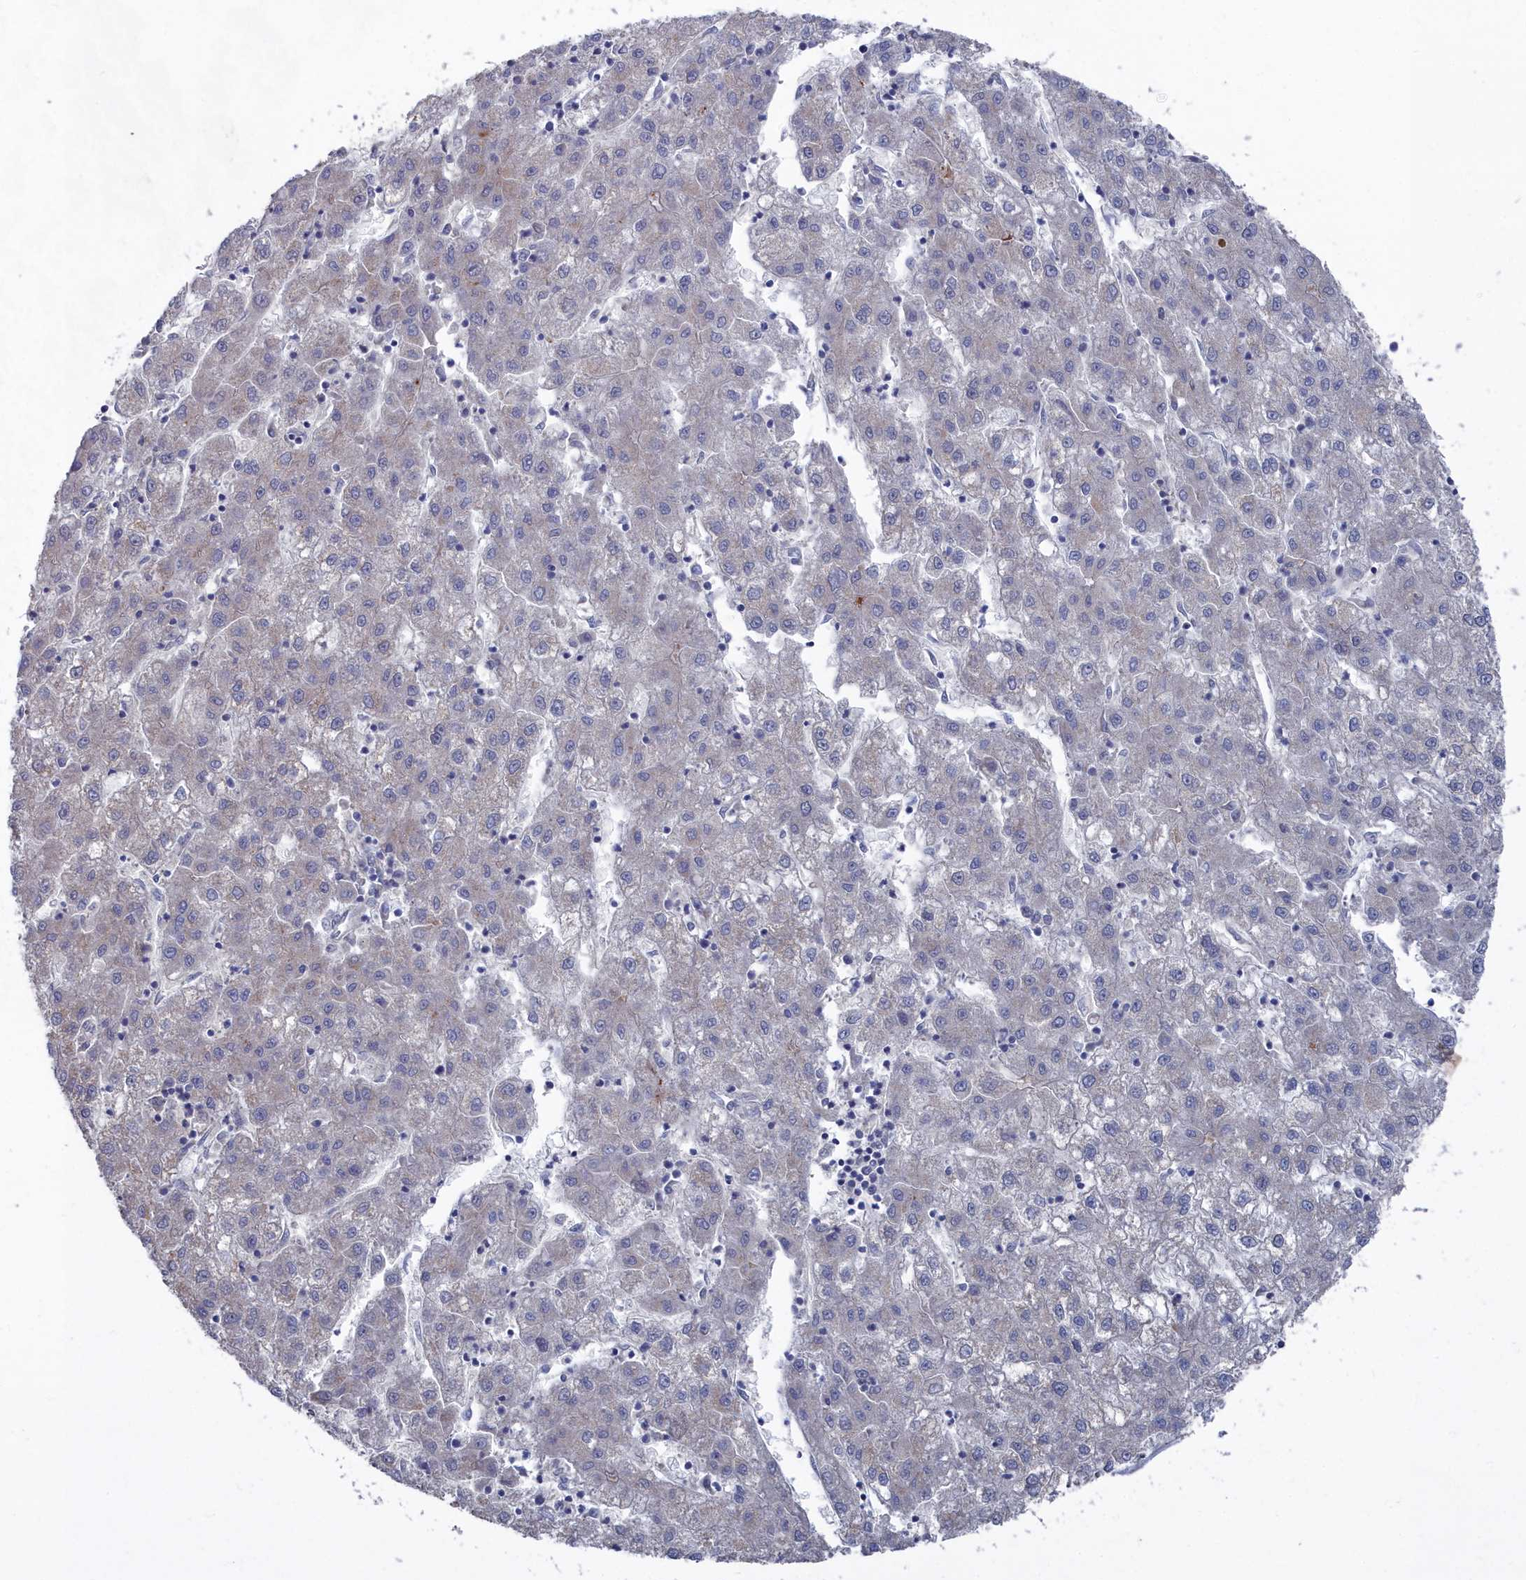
{"staining": {"intensity": "negative", "quantity": "none", "location": "none"}, "tissue": "liver cancer", "cell_type": "Tumor cells", "image_type": "cancer", "snomed": [{"axis": "morphology", "description": "Carcinoma, Hepatocellular, NOS"}, {"axis": "topography", "description": "Liver"}], "caption": "Tumor cells are negative for protein expression in human hepatocellular carcinoma (liver).", "gene": "SHISAL2A", "patient": {"sex": "male", "age": 72}}